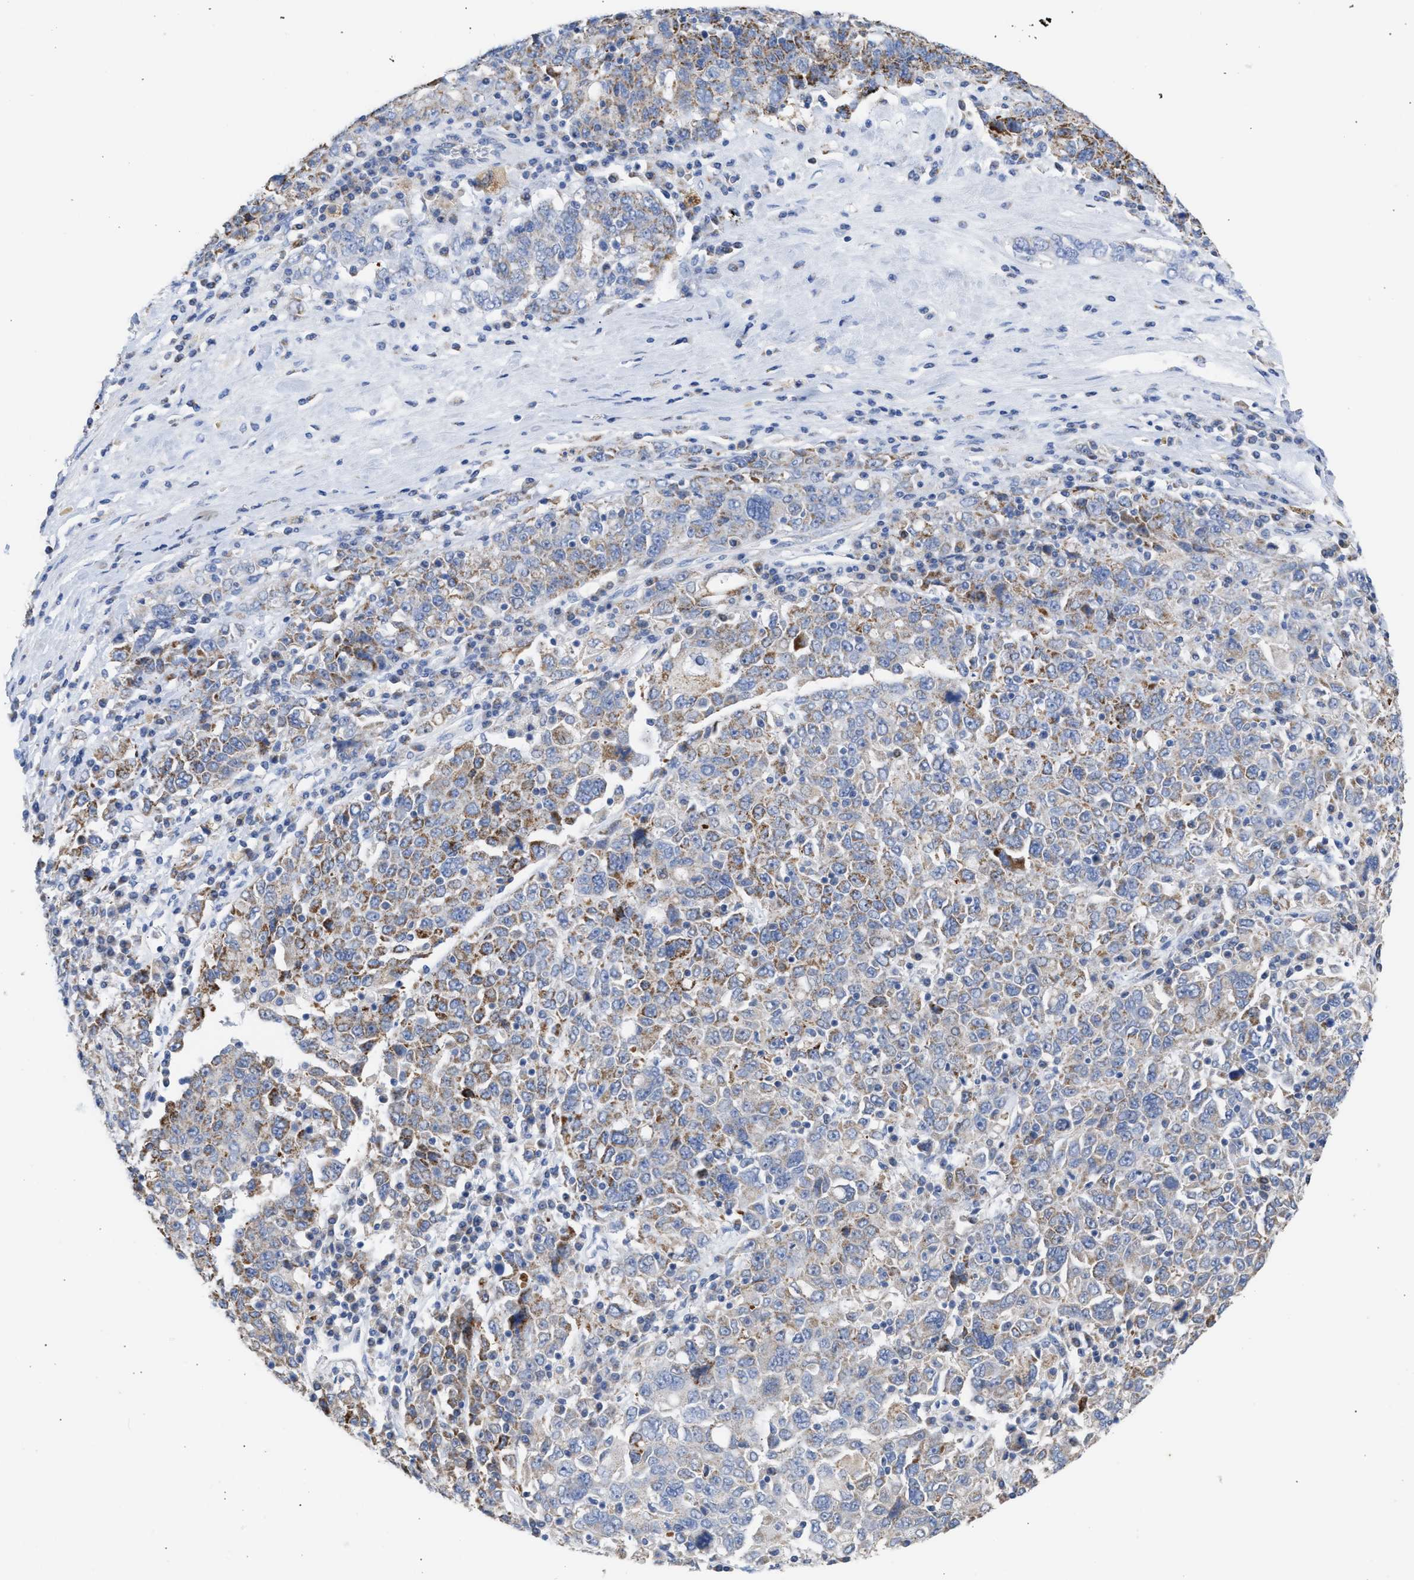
{"staining": {"intensity": "moderate", "quantity": "25%-75%", "location": "cytoplasmic/membranous"}, "tissue": "ovarian cancer", "cell_type": "Tumor cells", "image_type": "cancer", "snomed": [{"axis": "morphology", "description": "Carcinoma, endometroid"}, {"axis": "topography", "description": "Ovary"}], "caption": "A medium amount of moderate cytoplasmic/membranous expression is appreciated in about 25%-75% of tumor cells in ovarian cancer tissue.", "gene": "ACOT13", "patient": {"sex": "female", "age": 62}}